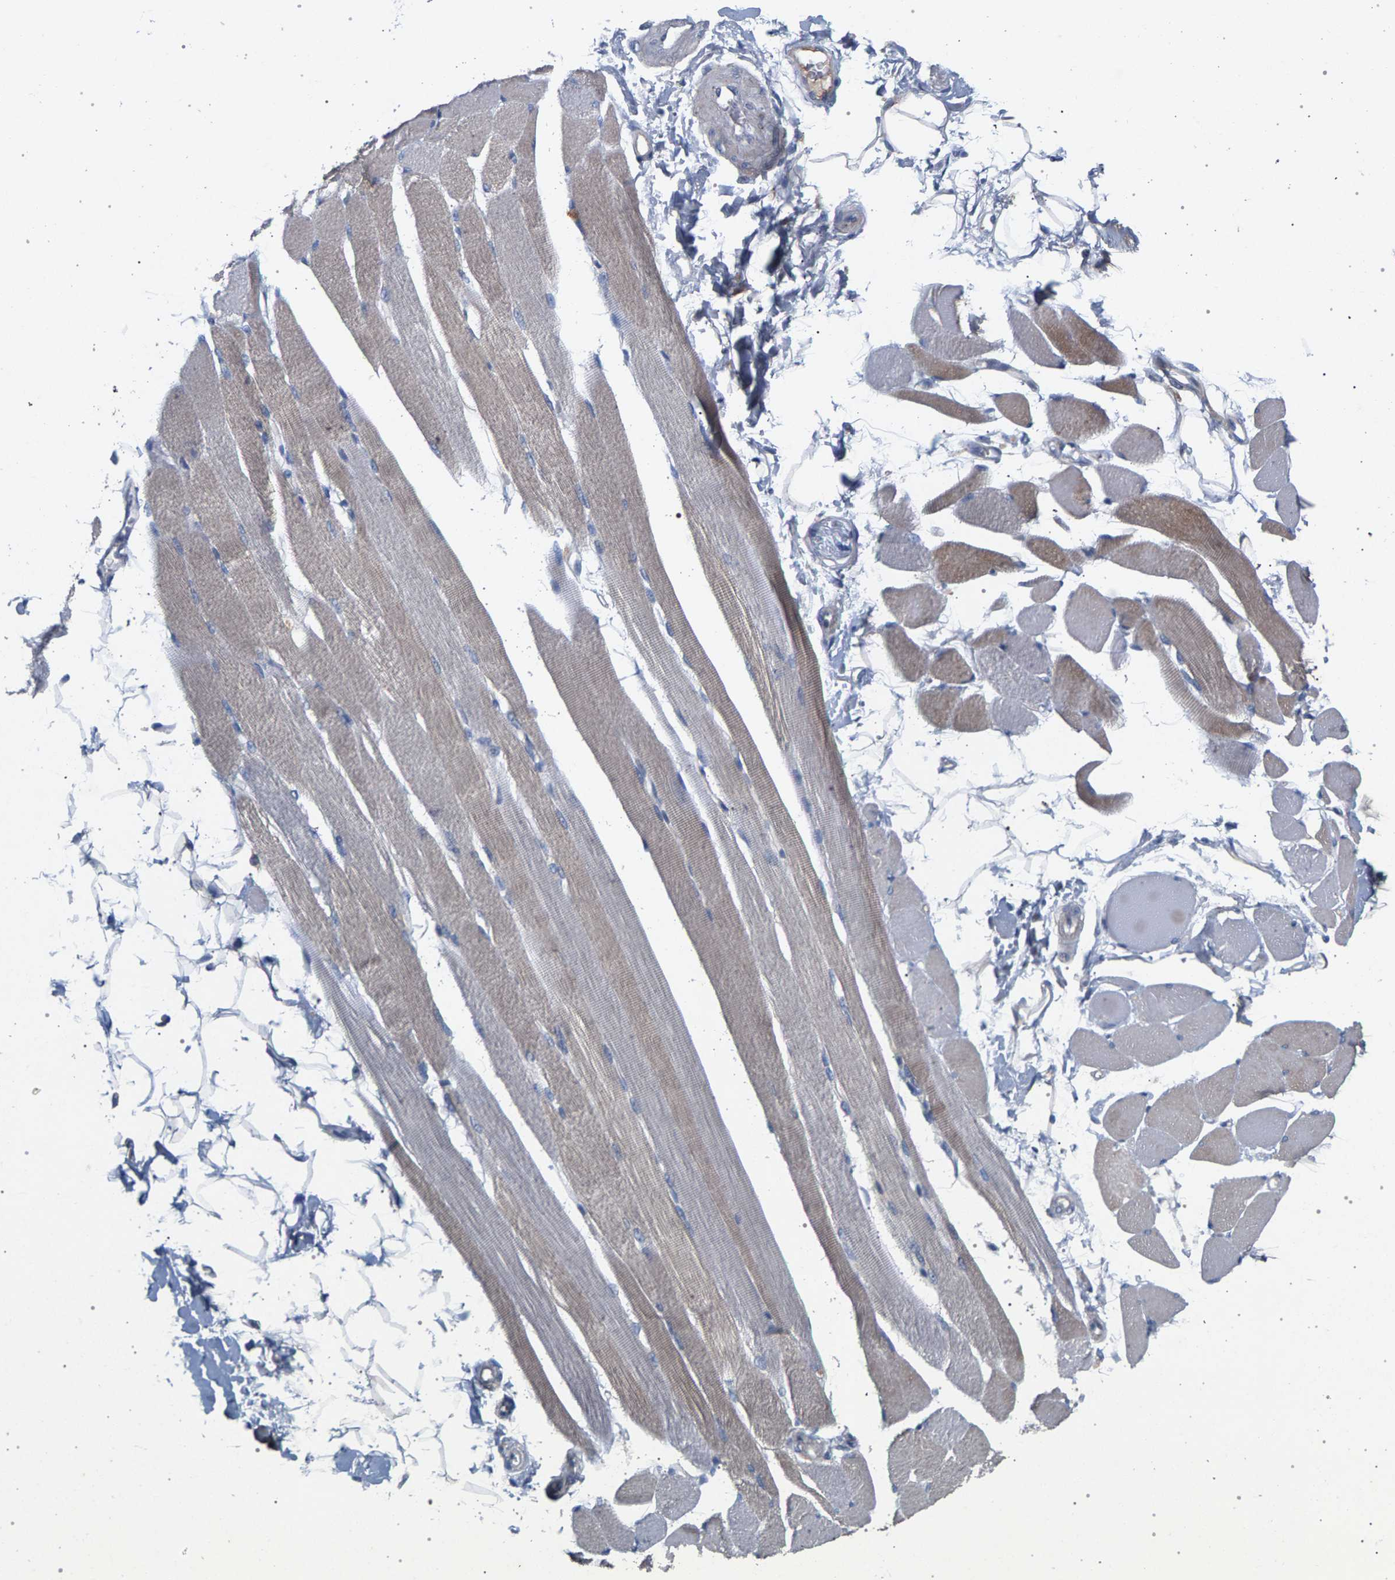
{"staining": {"intensity": "moderate", "quantity": "25%-75%", "location": "cytoplasmic/membranous"}, "tissue": "skeletal muscle", "cell_type": "Myocytes", "image_type": "normal", "snomed": [{"axis": "morphology", "description": "Normal tissue, NOS"}, {"axis": "topography", "description": "Skeletal muscle"}, {"axis": "topography", "description": "Peripheral nerve tissue"}], "caption": "Moderate cytoplasmic/membranous positivity is identified in approximately 25%-75% of myocytes in normal skeletal muscle.", "gene": "MAMDC2", "patient": {"sex": "female", "age": 84}}